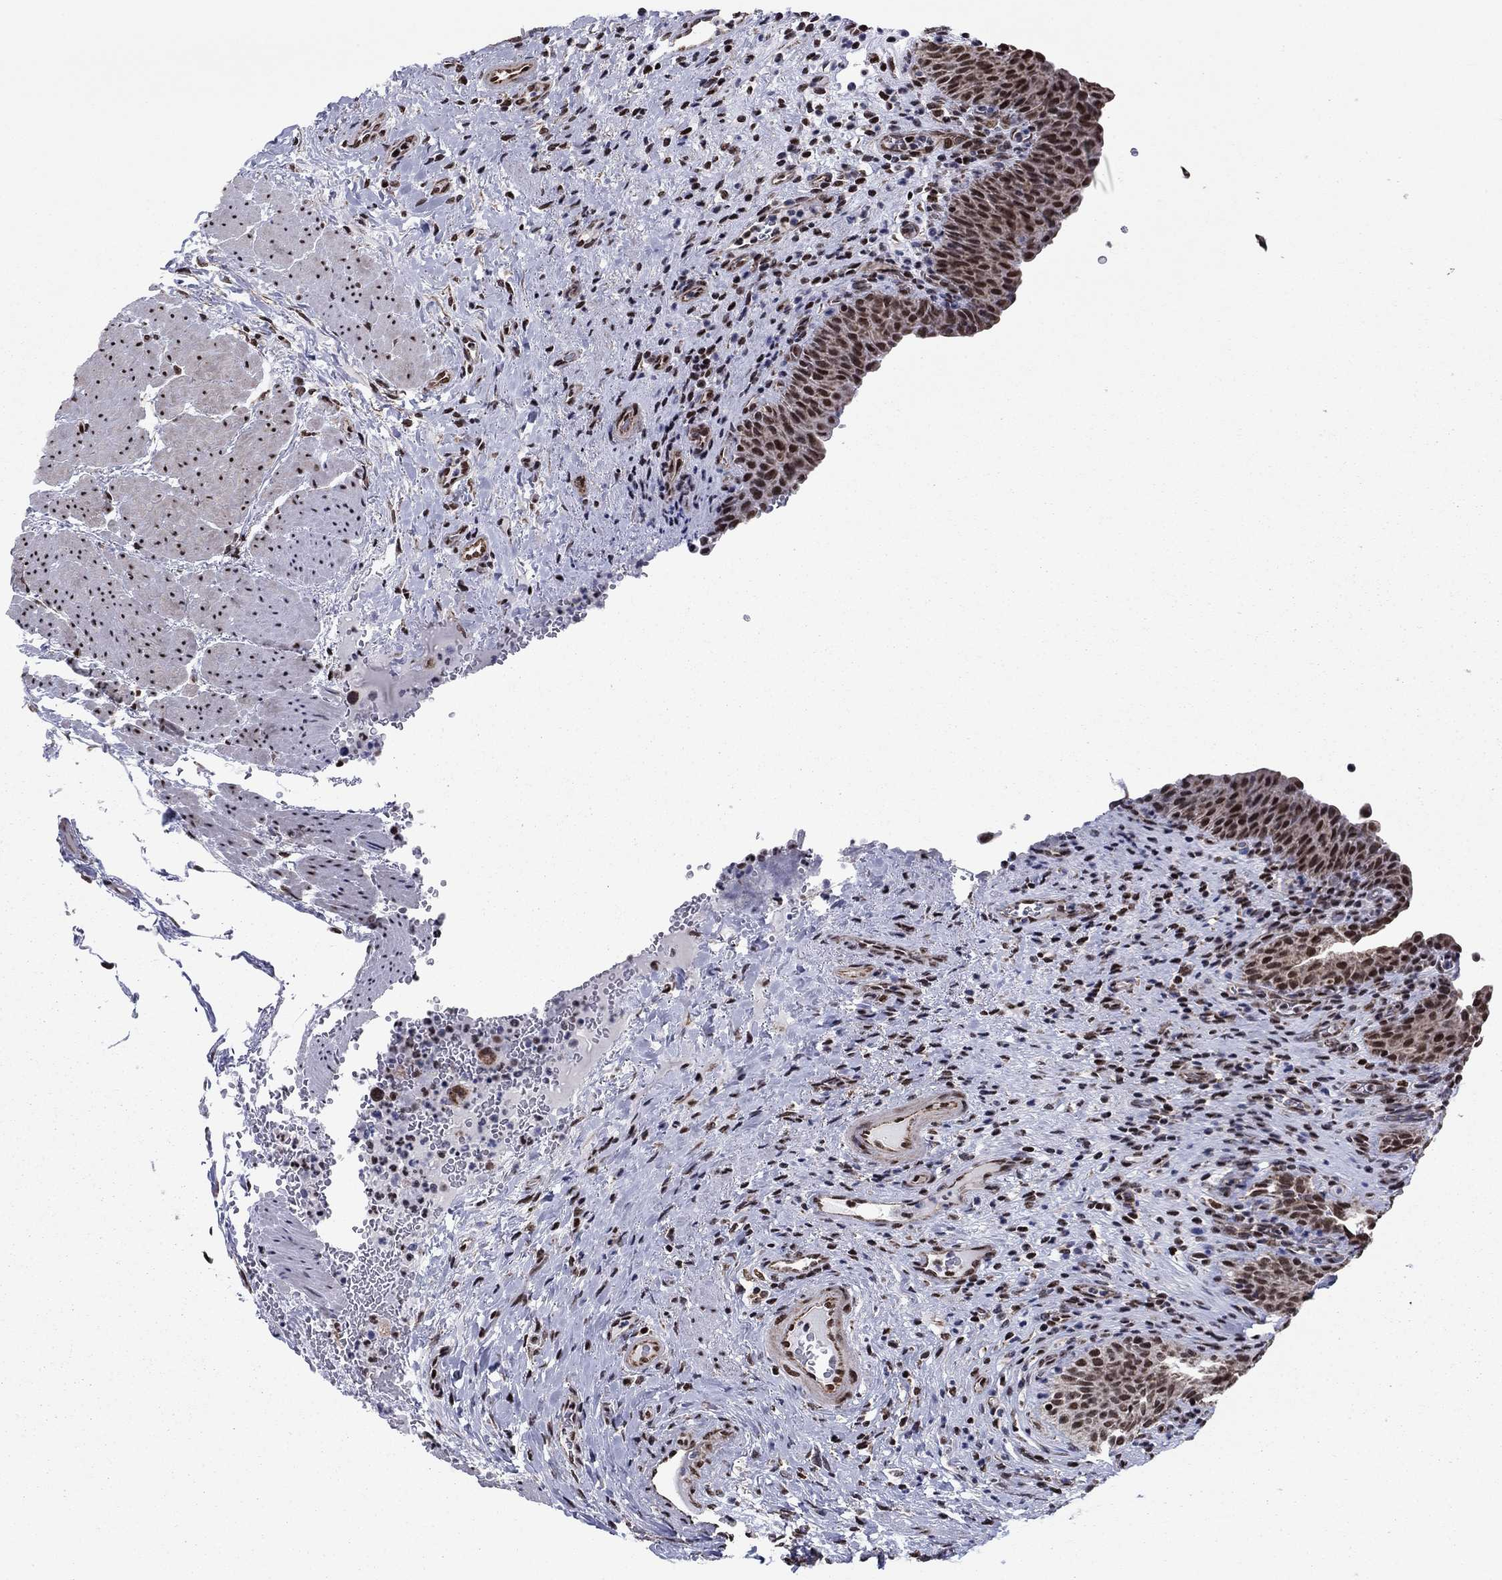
{"staining": {"intensity": "moderate", "quantity": ">75%", "location": "nuclear"}, "tissue": "urinary bladder", "cell_type": "Urothelial cells", "image_type": "normal", "snomed": [{"axis": "morphology", "description": "Normal tissue, NOS"}, {"axis": "topography", "description": "Urinary bladder"}], "caption": "Immunohistochemical staining of benign urinary bladder demonstrates moderate nuclear protein positivity in approximately >75% of urothelial cells. (brown staining indicates protein expression, while blue staining denotes nuclei).", "gene": "N4BP2", "patient": {"sex": "male", "age": 66}}